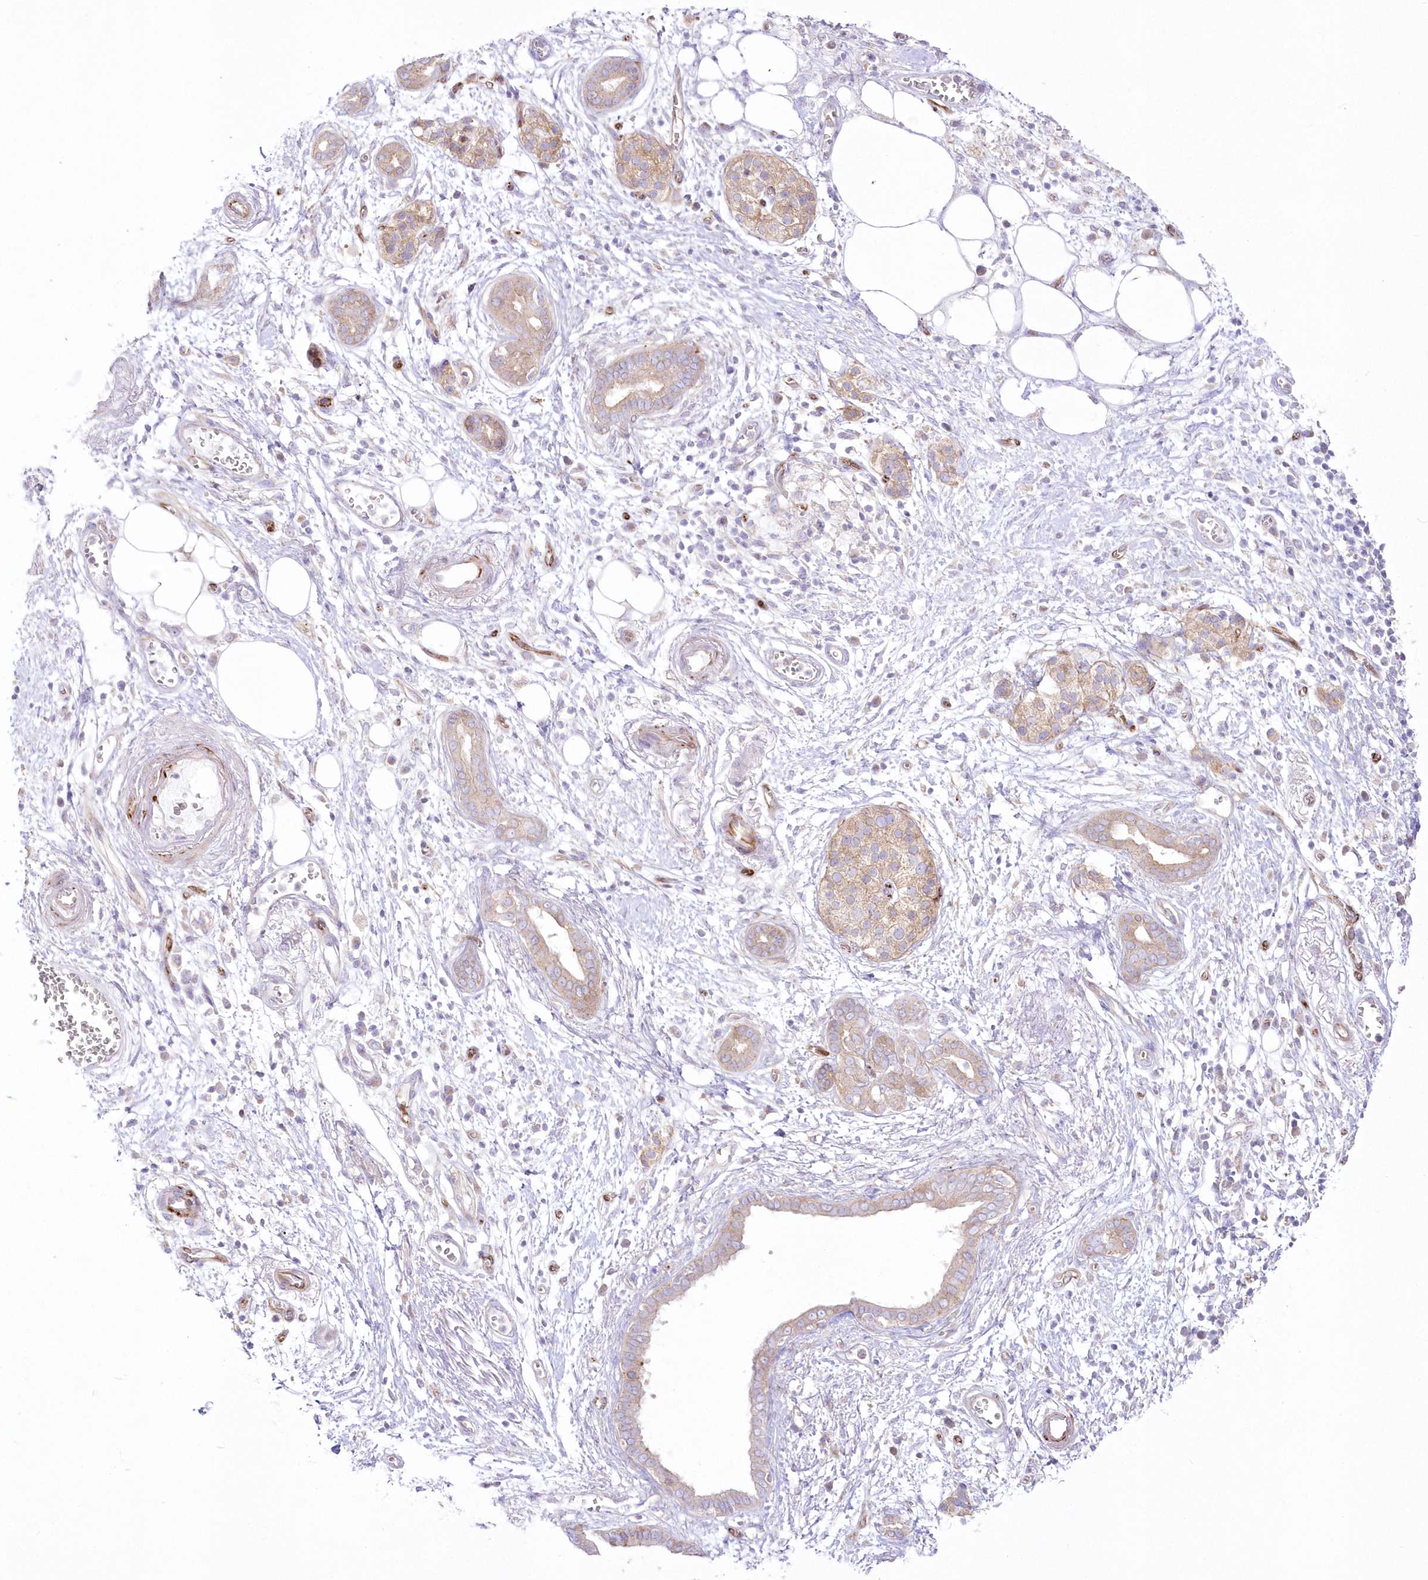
{"staining": {"intensity": "moderate", "quantity": ">75%", "location": "cytoplasmic/membranous"}, "tissue": "pancreatic cancer", "cell_type": "Tumor cells", "image_type": "cancer", "snomed": [{"axis": "morphology", "description": "Adenocarcinoma, NOS"}, {"axis": "topography", "description": "Pancreas"}], "caption": "Moderate cytoplasmic/membranous protein staining is seen in approximately >75% of tumor cells in pancreatic adenocarcinoma.", "gene": "ZNF843", "patient": {"sex": "male", "age": 78}}